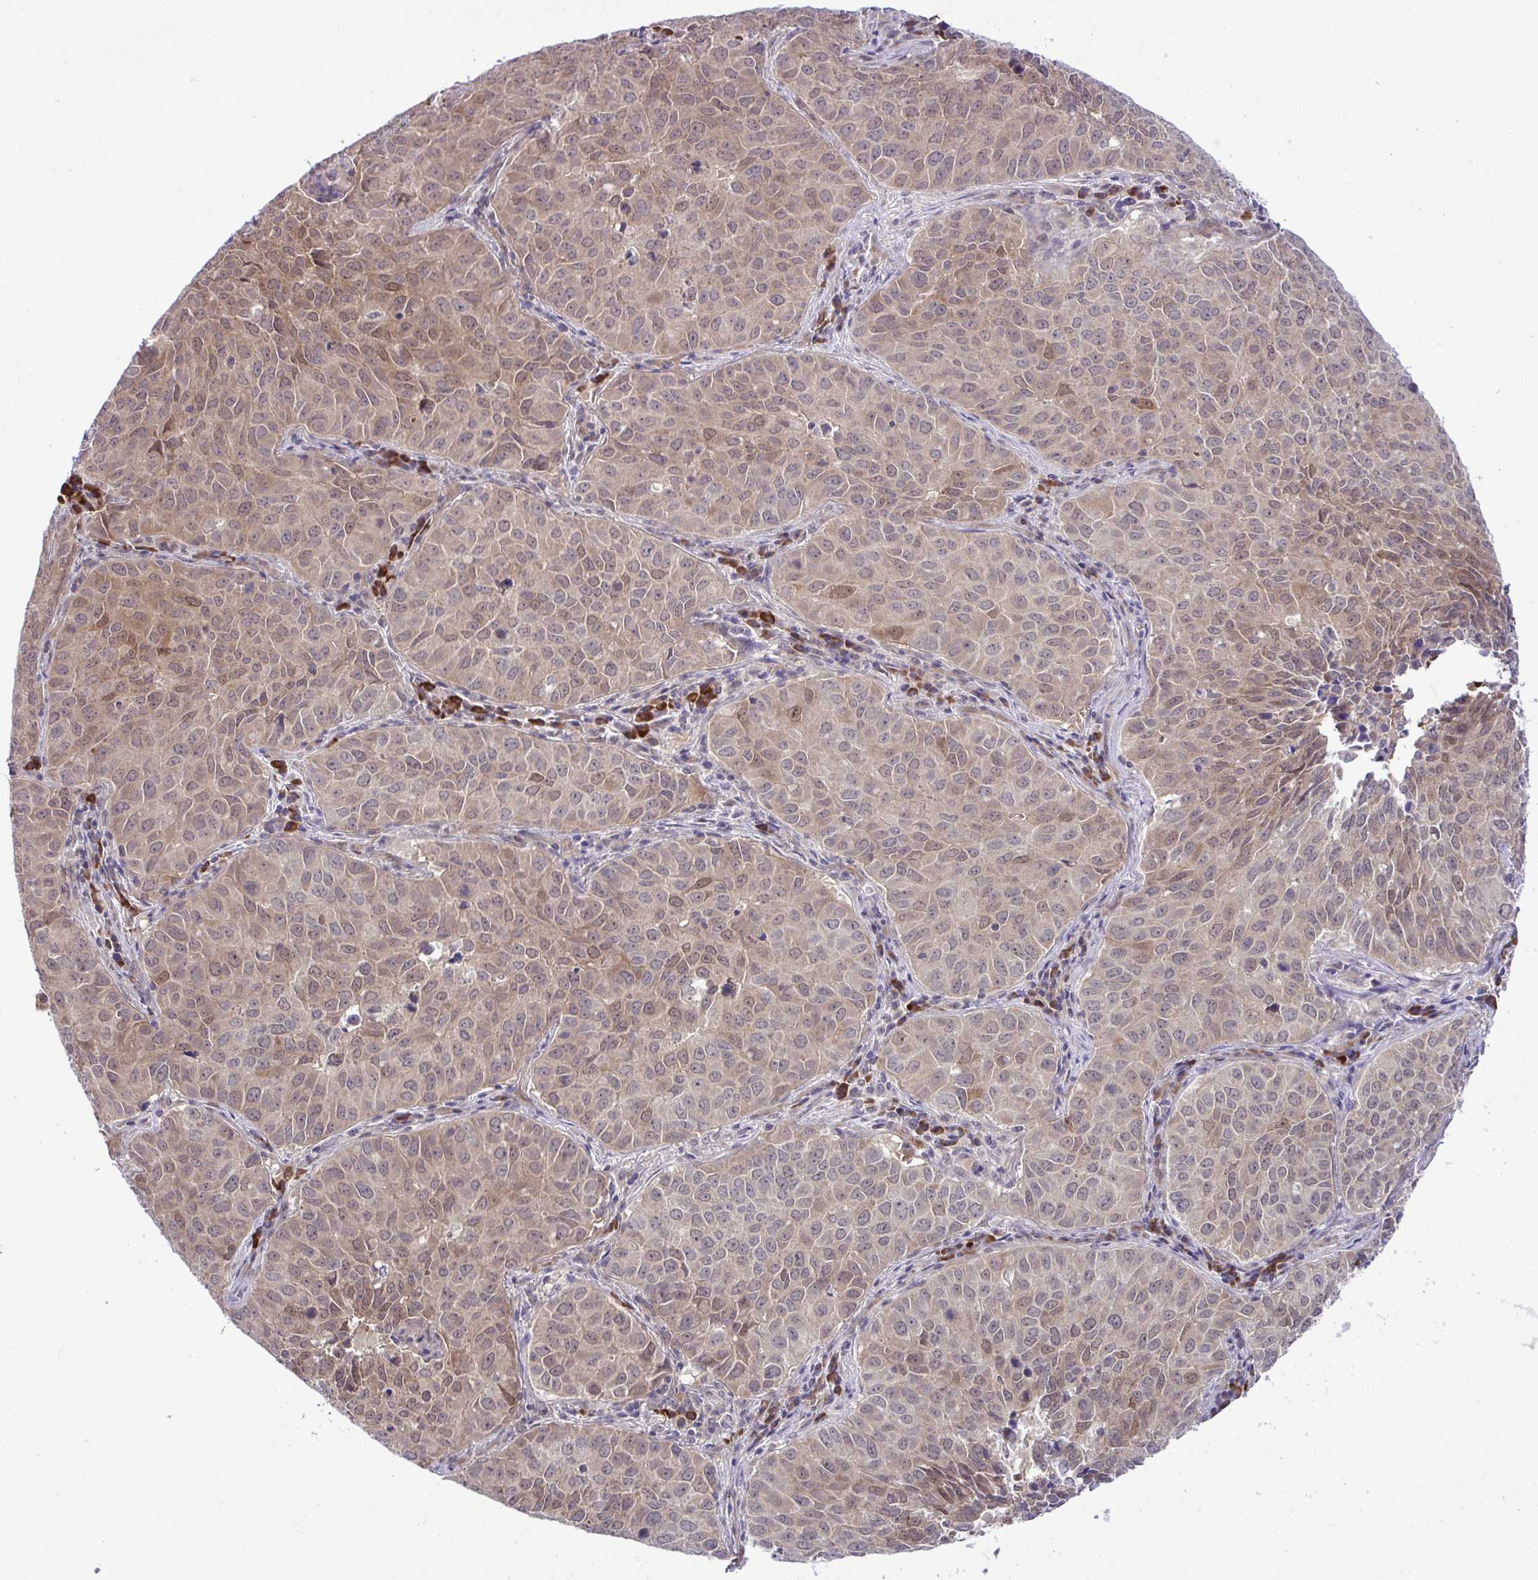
{"staining": {"intensity": "weak", "quantity": "25%-75%", "location": "nuclear"}, "tissue": "lung cancer", "cell_type": "Tumor cells", "image_type": "cancer", "snomed": [{"axis": "morphology", "description": "Adenocarcinoma, NOS"}, {"axis": "topography", "description": "Lung"}], "caption": "Weak nuclear expression is identified in approximately 25%-75% of tumor cells in lung cancer. (DAB IHC, brown staining for protein, blue staining for nuclei).", "gene": "CMPK1", "patient": {"sex": "female", "age": 50}}